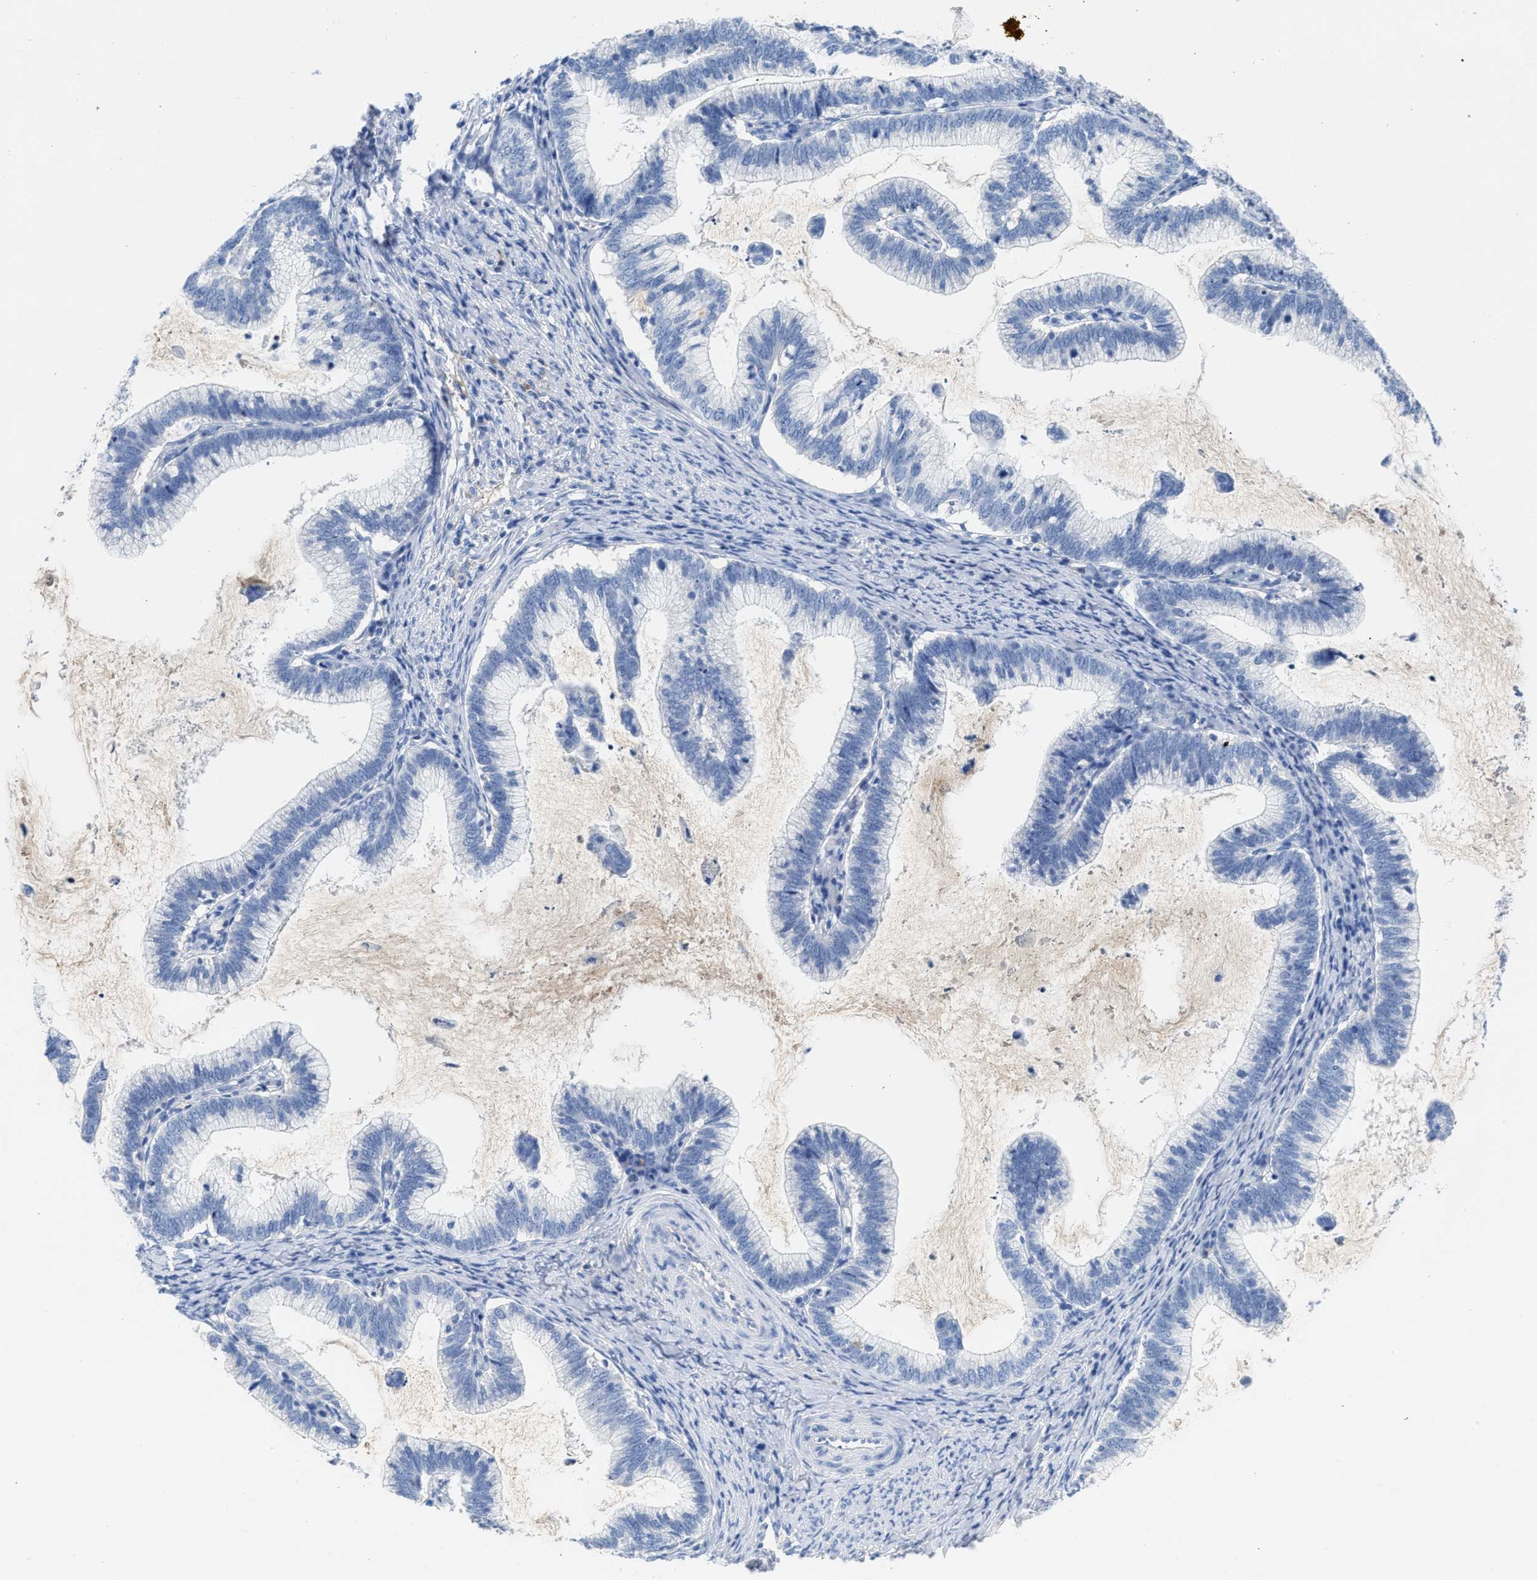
{"staining": {"intensity": "negative", "quantity": "none", "location": "none"}, "tissue": "cervical cancer", "cell_type": "Tumor cells", "image_type": "cancer", "snomed": [{"axis": "morphology", "description": "Adenocarcinoma, NOS"}, {"axis": "topography", "description": "Cervix"}], "caption": "Immunohistochemistry (IHC) of human cervical cancer (adenocarcinoma) reveals no staining in tumor cells.", "gene": "GC", "patient": {"sex": "female", "age": 36}}